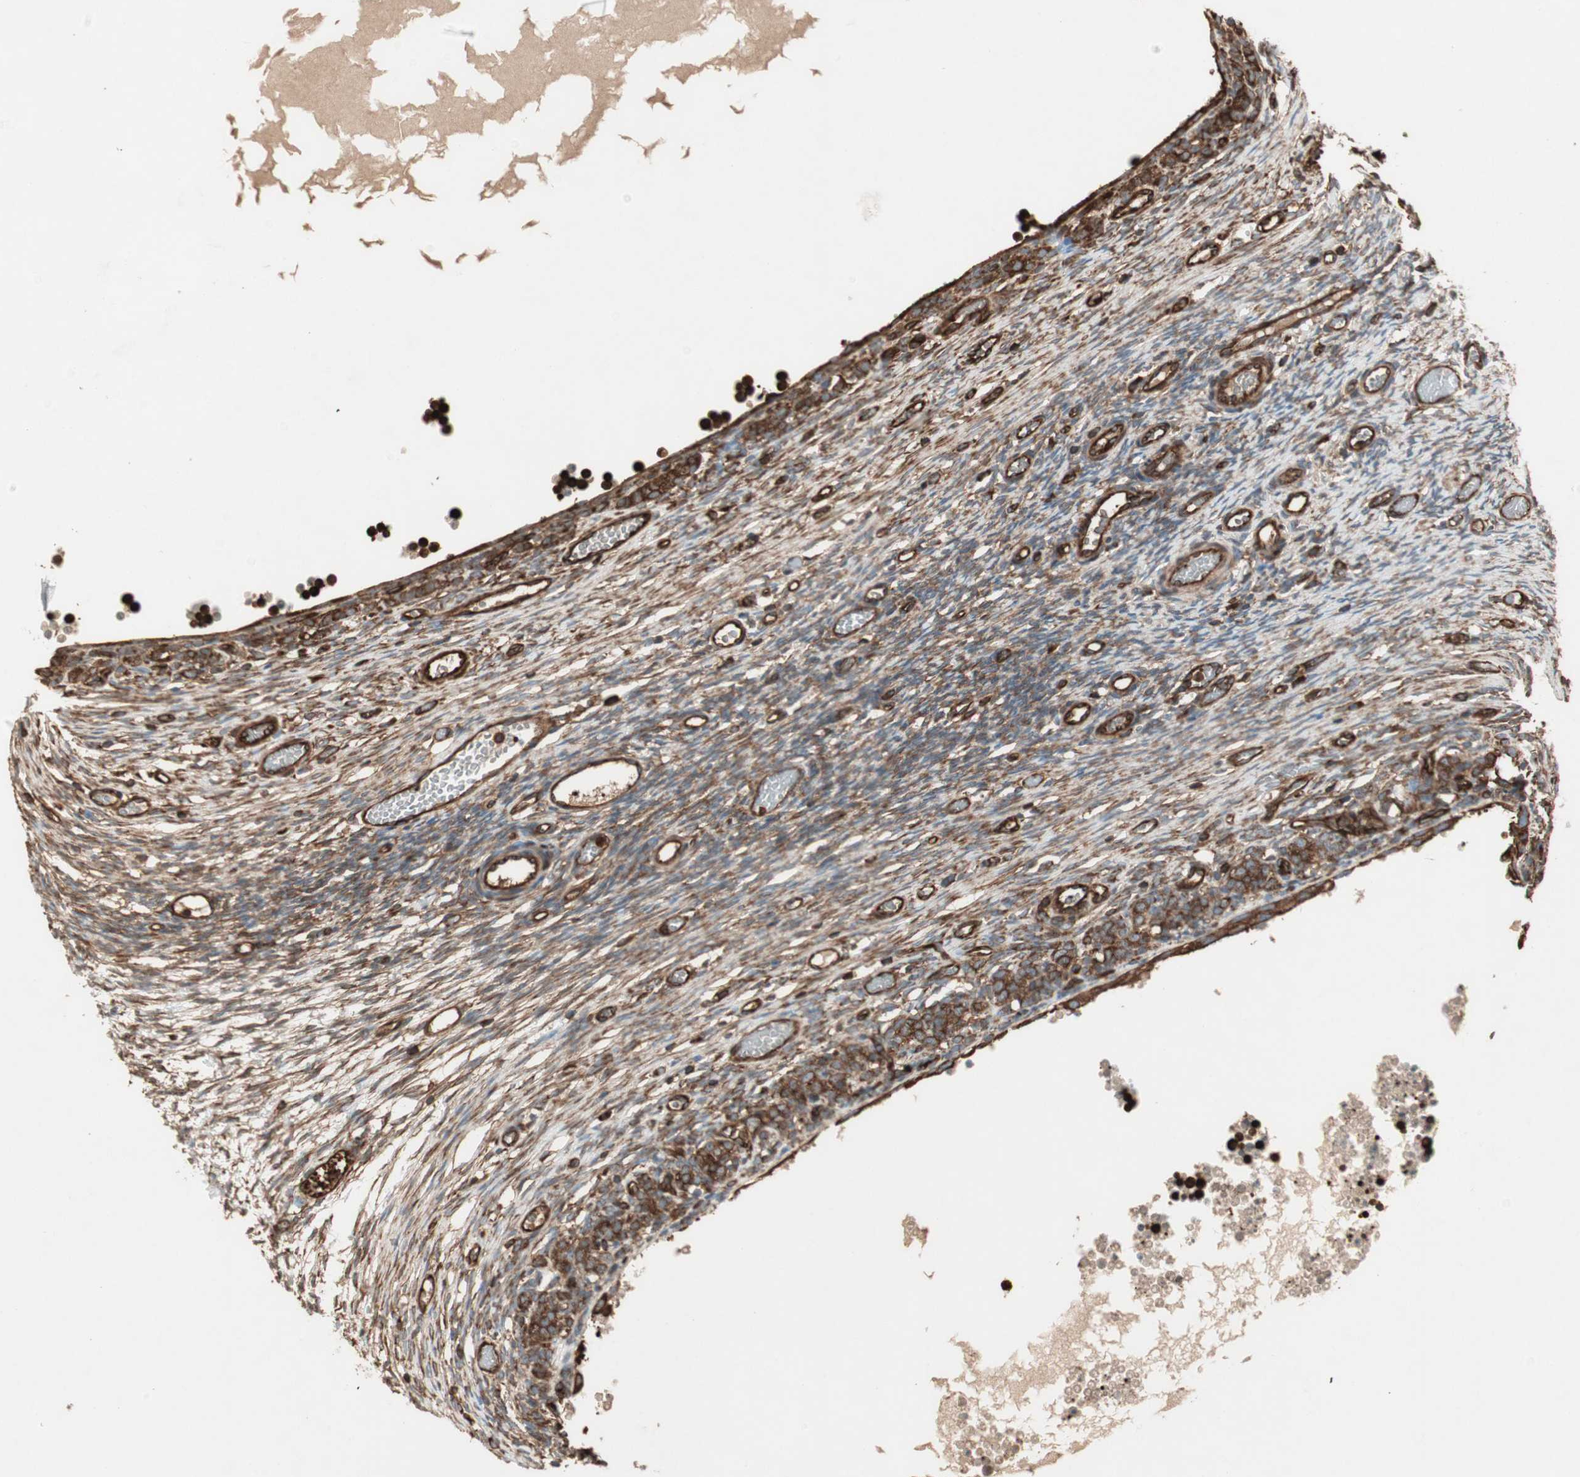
{"staining": {"intensity": "moderate", "quantity": ">75%", "location": "cytoplasmic/membranous"}, "tissue": "ovary", "cell_type": "Ovarian stroma cells", "image_type": "normal", "snomed": [{"axis": "morphology", "description": "Normal tissue, NOS"}, {"axis": "topography", "description": "Ovary"}], "caption": "Immunohistochemistry (IHC) image of benign ovary: human ovary stained using immunohistochemistry (IHC) exhibits medium levels of moderate protein expression localized specifically in the cytoplasmic/membranous of ovarian stroma cells, appearing as a cytoplasmic/membranous brown color.", "gene": "TCP11L1", "patient": {"sex": "female", "age": 35}}